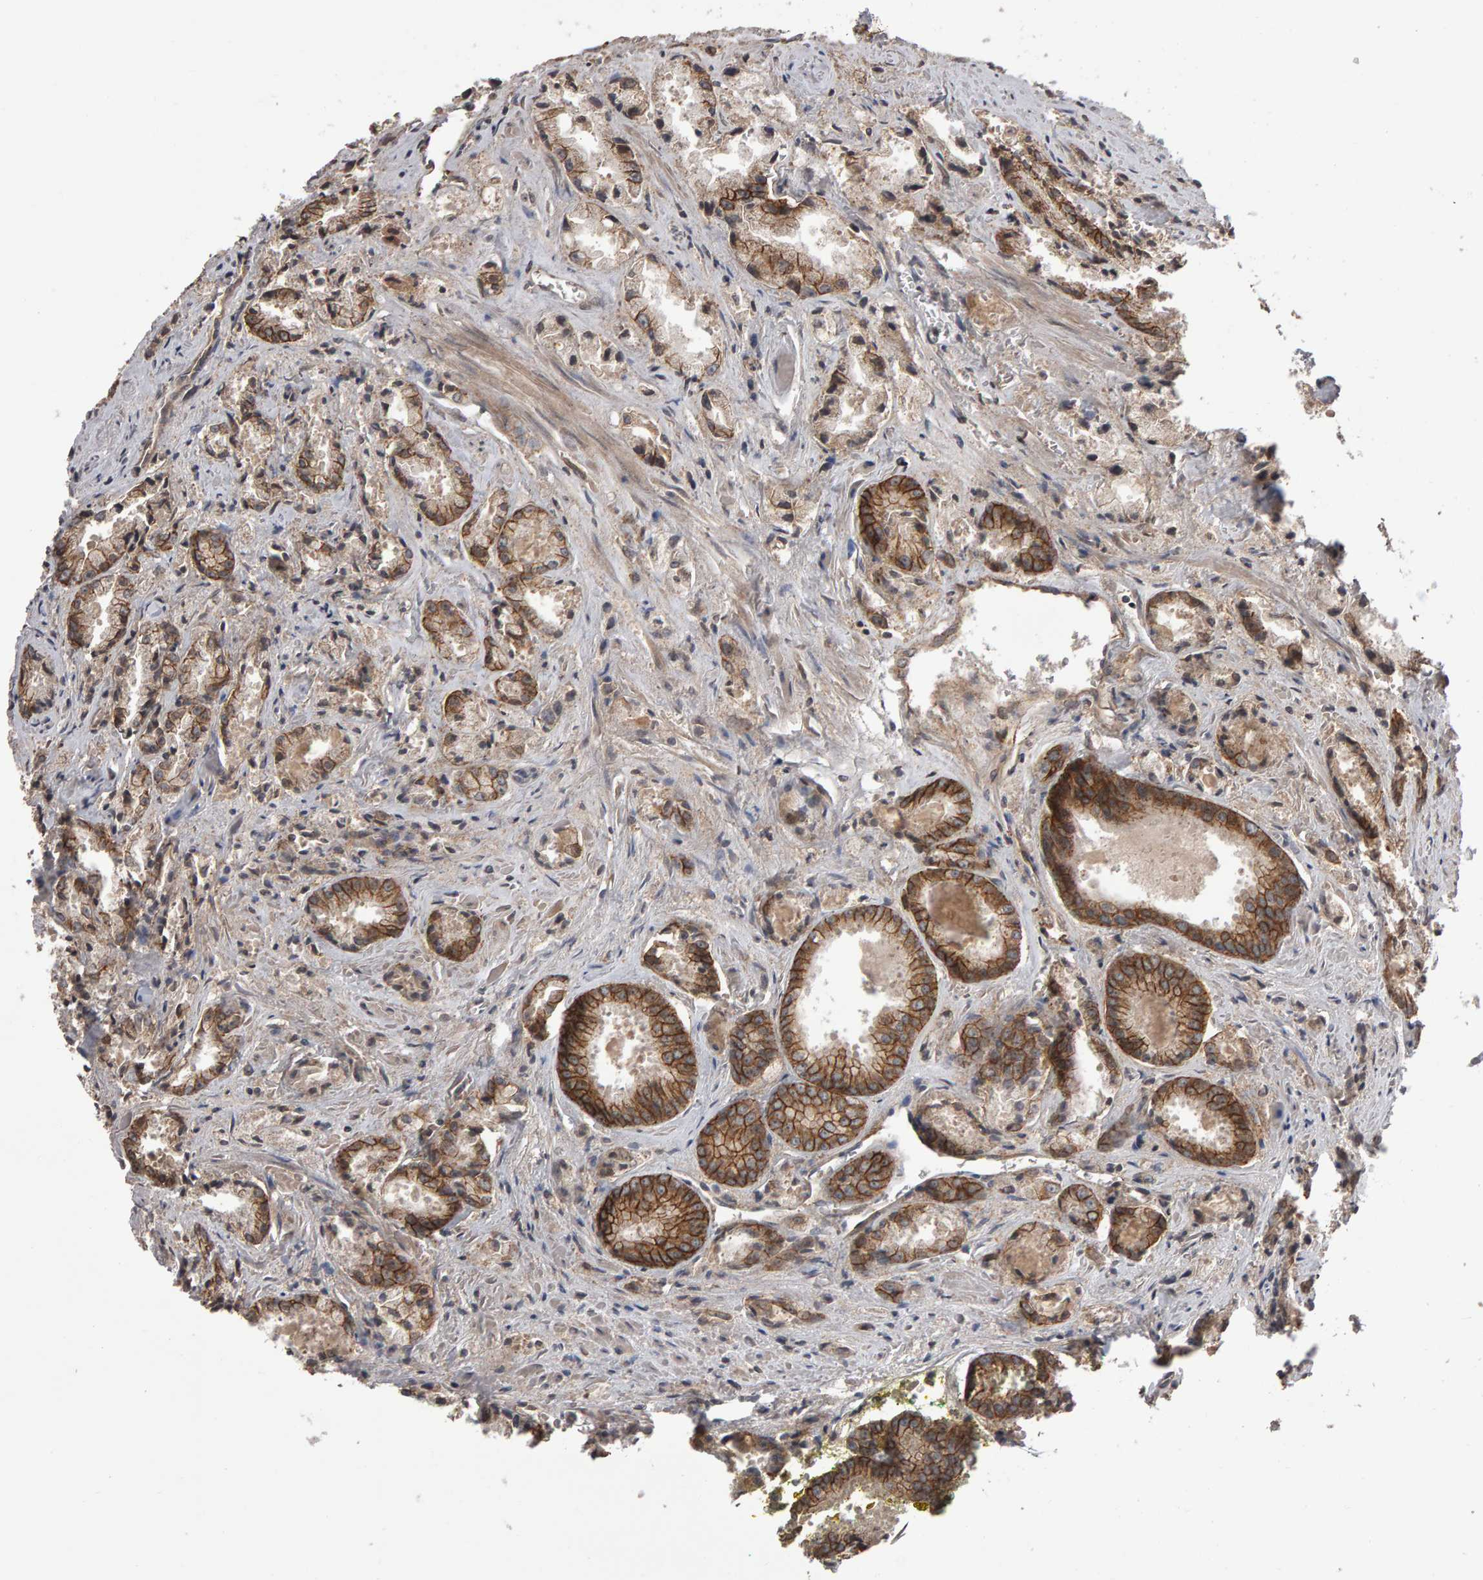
{"staining": {"intensity": "moderate", "quantity": ">75%", "location": "cytoplasmic/membranous"}, "tissue": "prostate cancer", "cell_type": "Tumor cells", "image_type": "cancer", "snomed": [{"axis": "morphology", "description": "Adenocarcinoma, Low grade"}, {"axis": "topography", "description": "Prostate"}], "caption": "The micrograph exhibits a brown stain indicating the presence of a protein in the cytoplasmic/membranous of tumor cells in low-grade adenocarcinoma (prostate).", "gene": "SCRIB", "patient": {"sex": "male", "age": 64}}